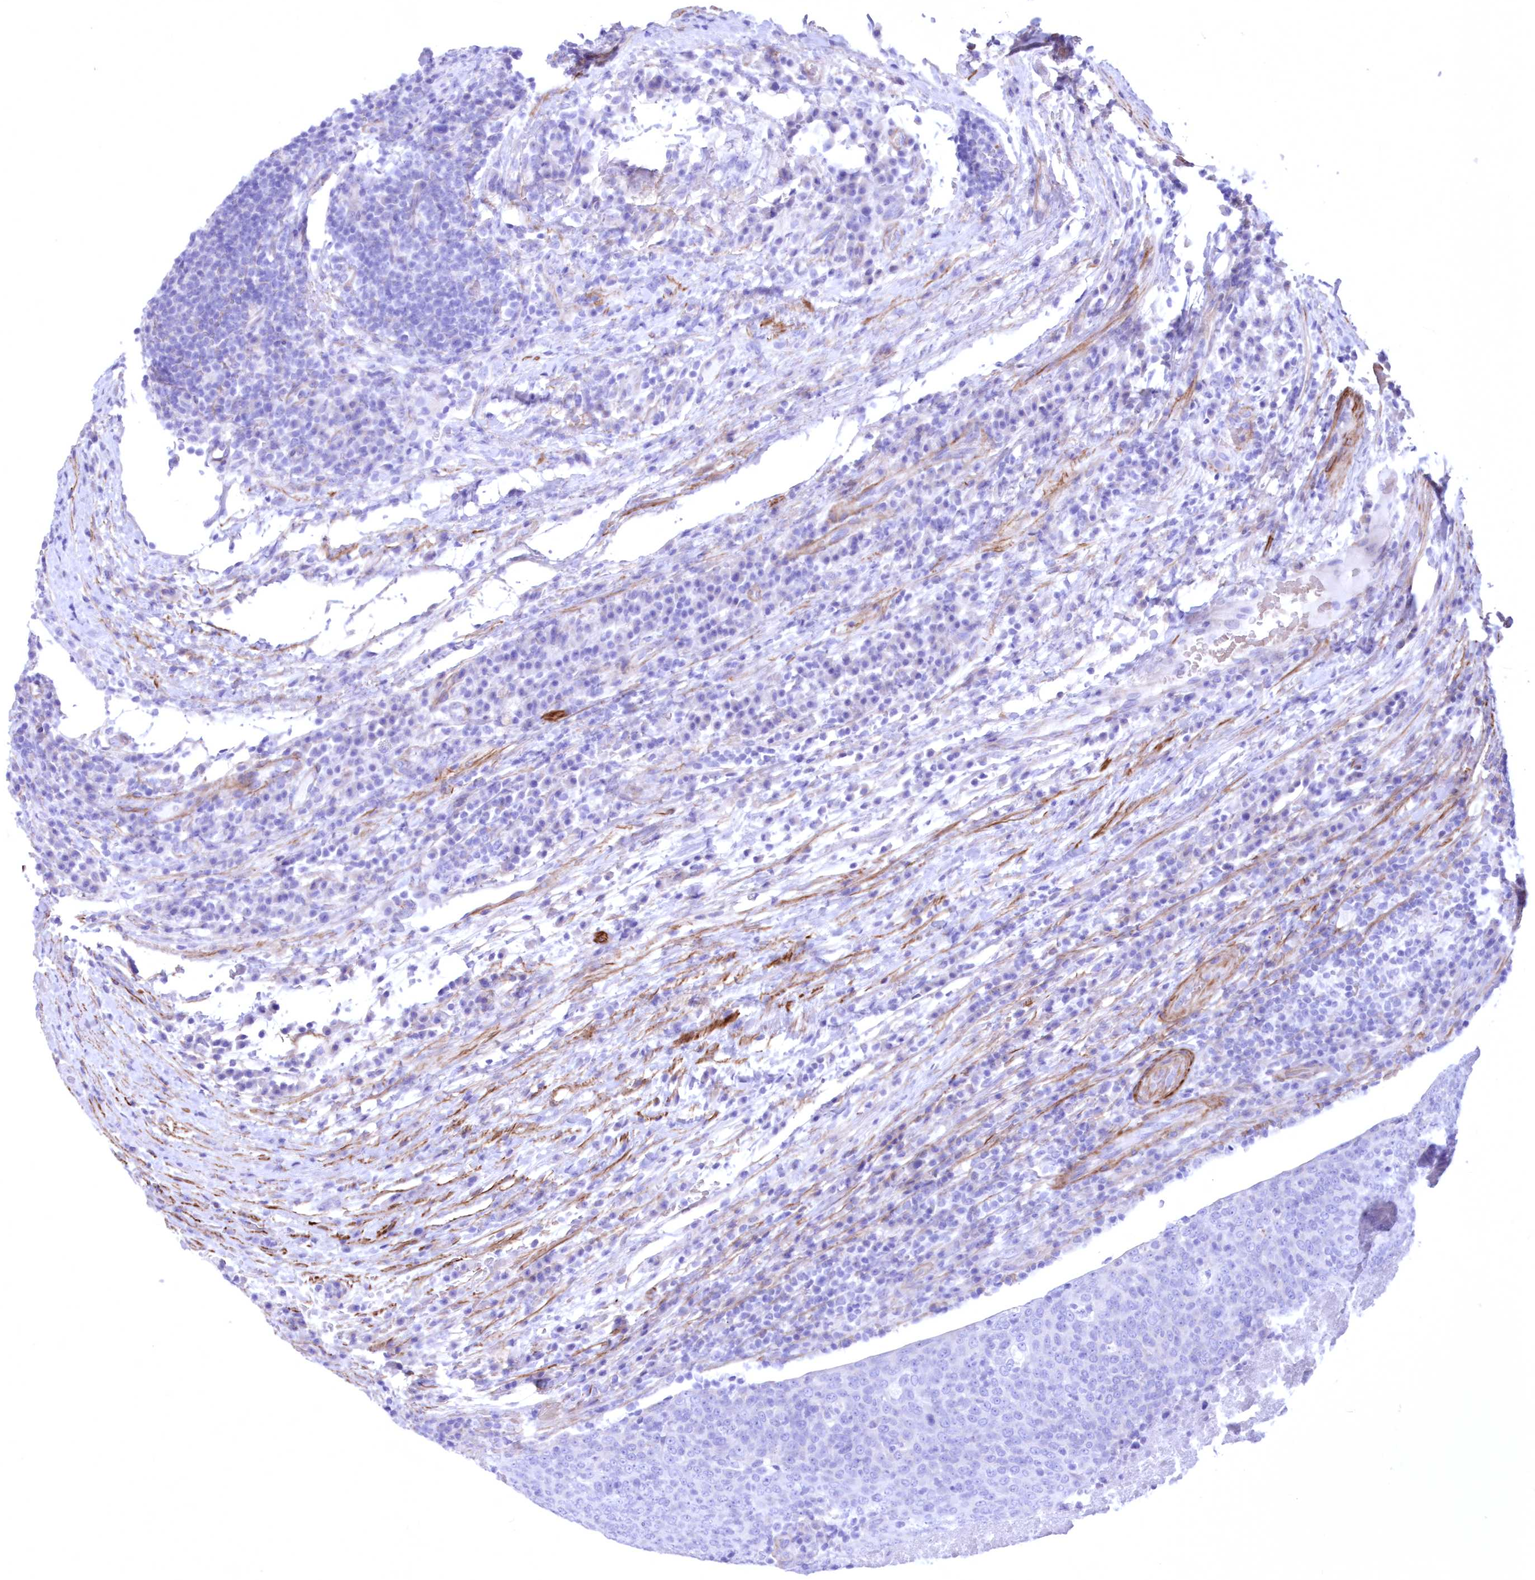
{"staining": {"intensity": "negative", "quantity": "none", "location": "none"}, "tissue": "head and neck cancer", "cell_type": "Tumor cells", "image_type": "cancer", "snomed": [{"axis": "morphology", "description": "Squamous cell carcinoma, NOS"}, {"axis": "morphology", "description": "Squamous cell carcinoma, metastatic, NOS"}, {"axis": "topography", "description": "Lymph node"}, {"axis": "topography", "description": "Head-Neck"}], "caption": "High power microscopy image of an immunohistochemistry (IHC) photomicrograph of metastatic squamous cell carcinoma (head and neck), revealing no significant positivity in tumor cells.", "gene": "WDR74", "patient": {"sex": "male", "age": 62}}